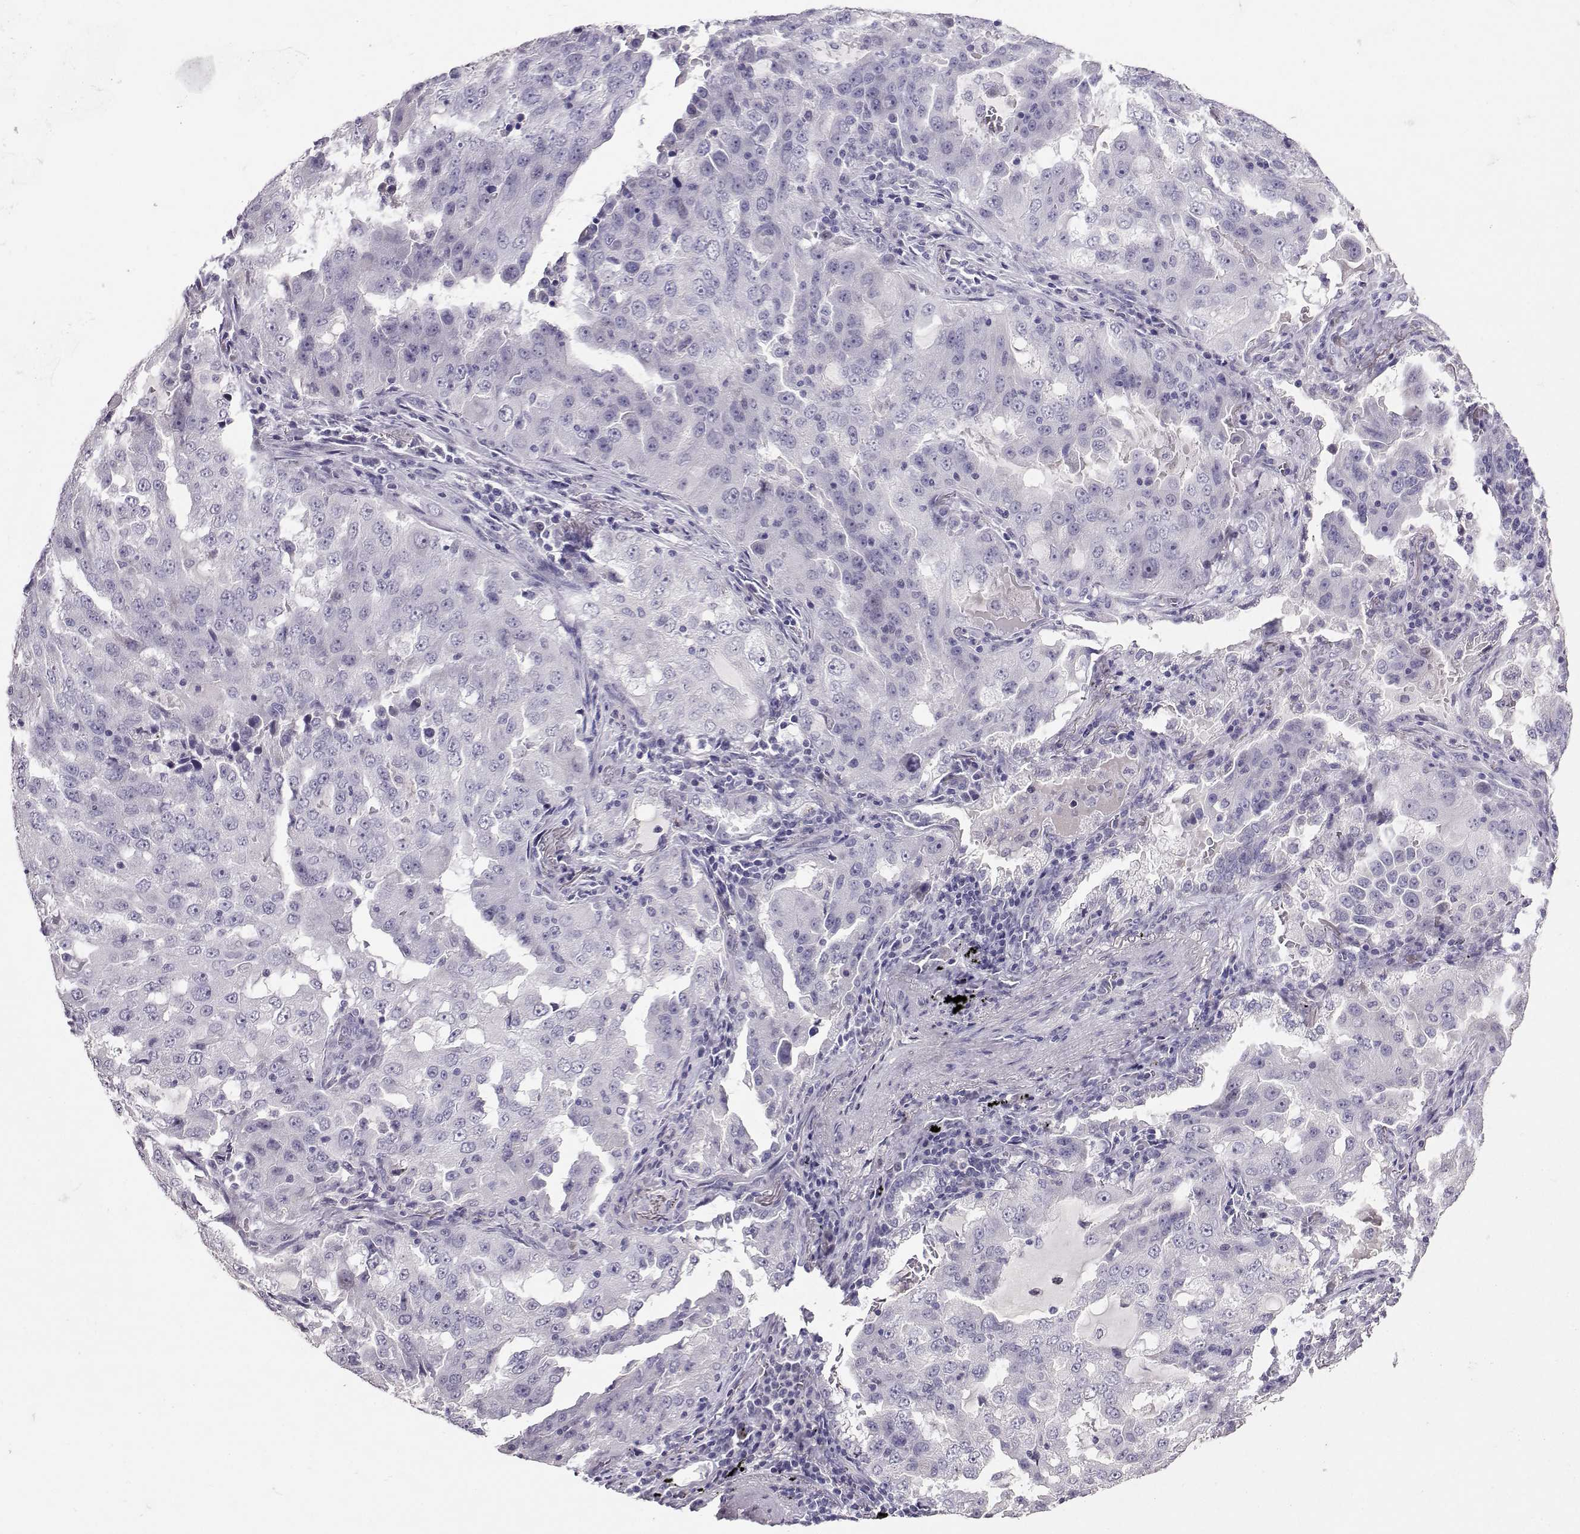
{"staining": {"intensity": "negative", "quantity": "none", "location": "none"}, "tissue": "lung cancer", "cell_type": "Tumor cells", "image_type": "cancer", "snomed": [{"axis": "morphology", "description": "Adenocarcinoma, NOS"}, {"axis": "topography", "description": "Lung"}], "caption": "Immunohistochemistry (IHC) histopathology image of human lung cancer stained for a protein (brown), which reveals no positivity in tumor cells.", "gene": "CARTPT", "patient": {"sex": "female", "age": 61}}